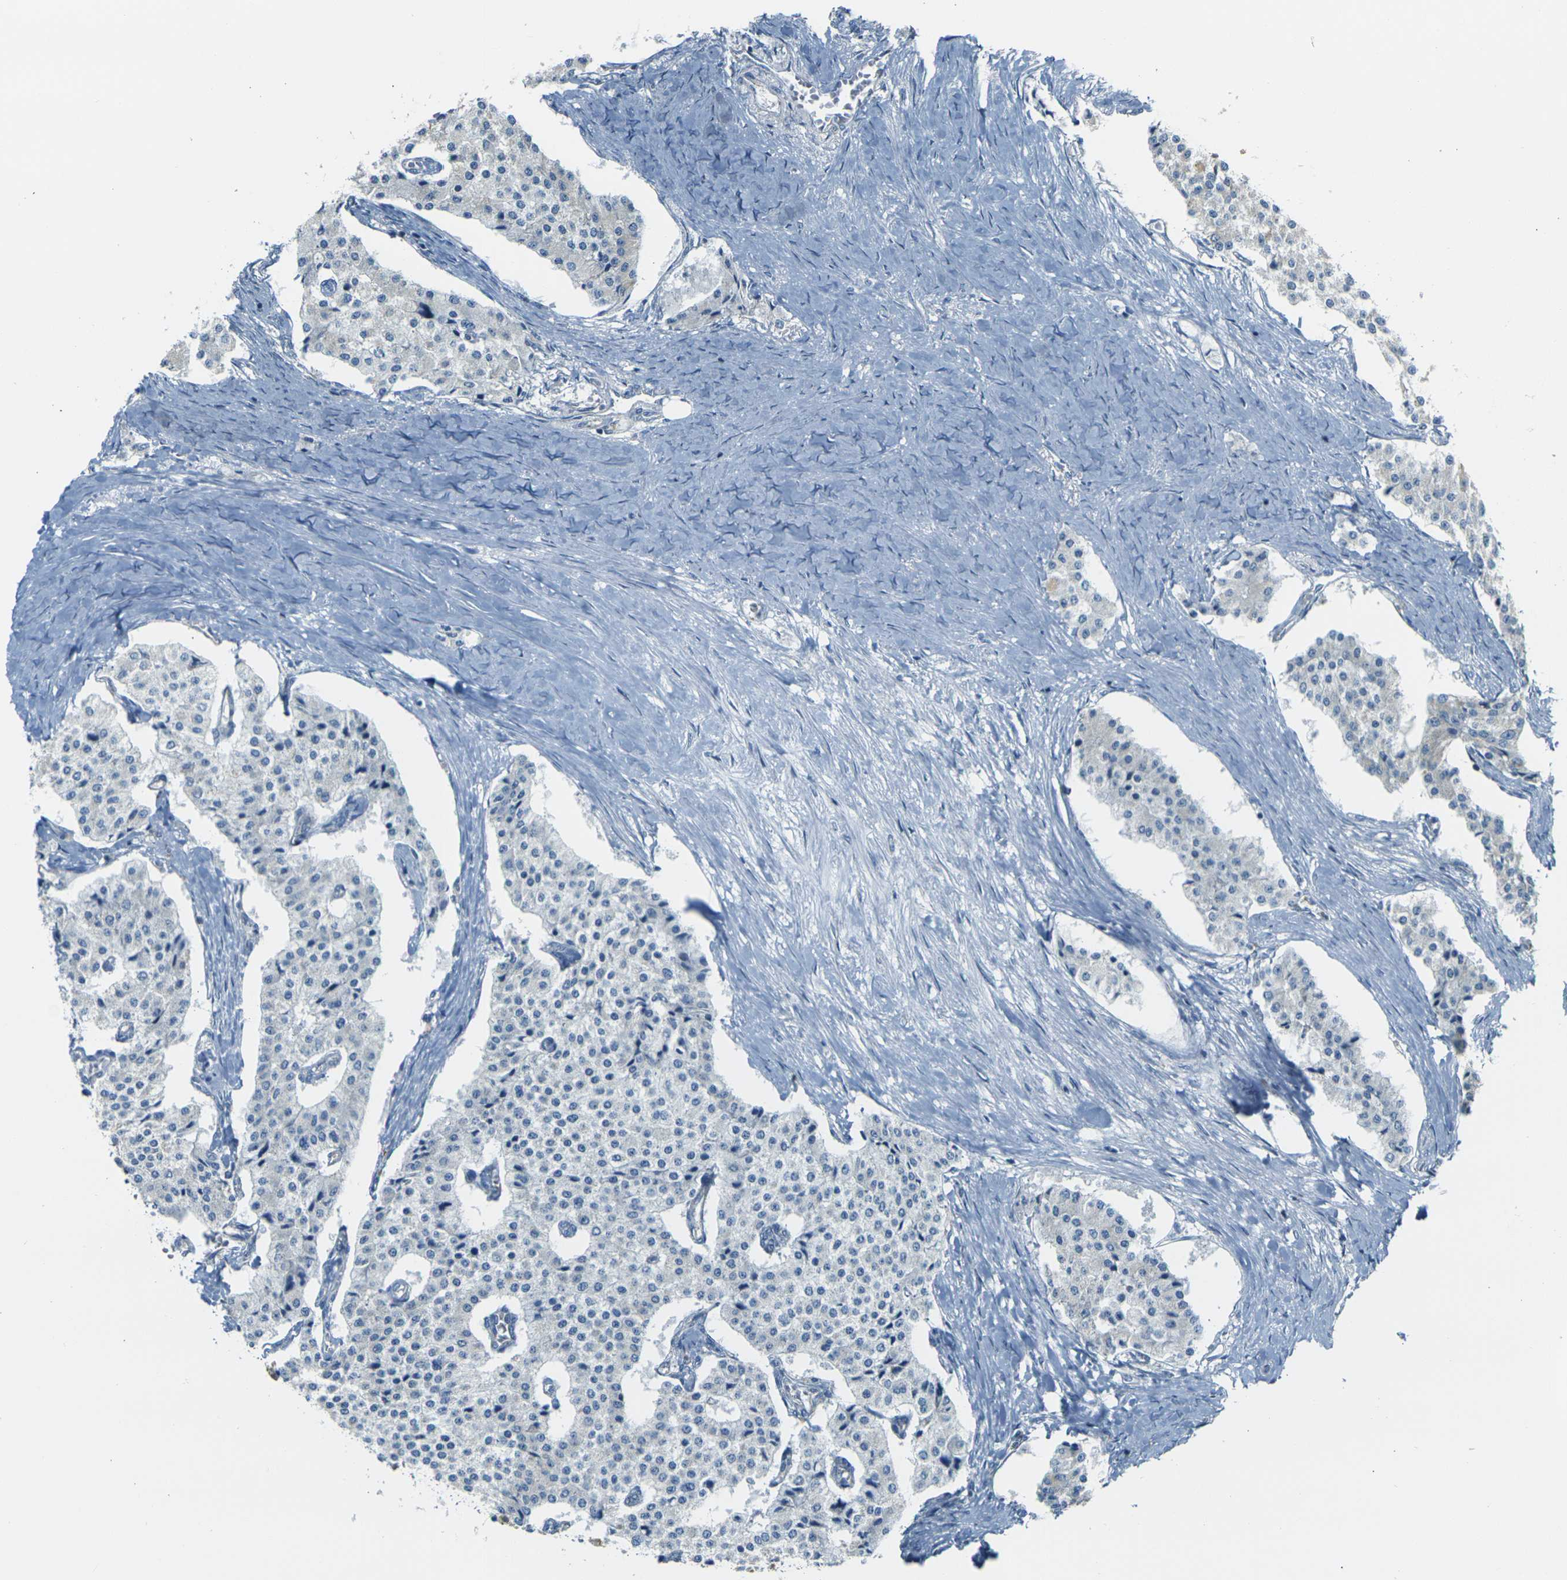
{"staining": {"intensity": "negative", "quantity": "none", "location": "none"}, "tissue": "carcinoid", "cell_type": "Tumor cells", "image_type": "cancer", "snomed": [{"axis": "morphology", "description": "Carcinoid, malignant, NOS"}, {"axis": "topography", "description": "Colon"}], "caption": "Tumor cells are negative for brown protein staining in carcinoid (malignant).", "gene": "PARD6B", "patient": {"sex": "female", "age": 52}}